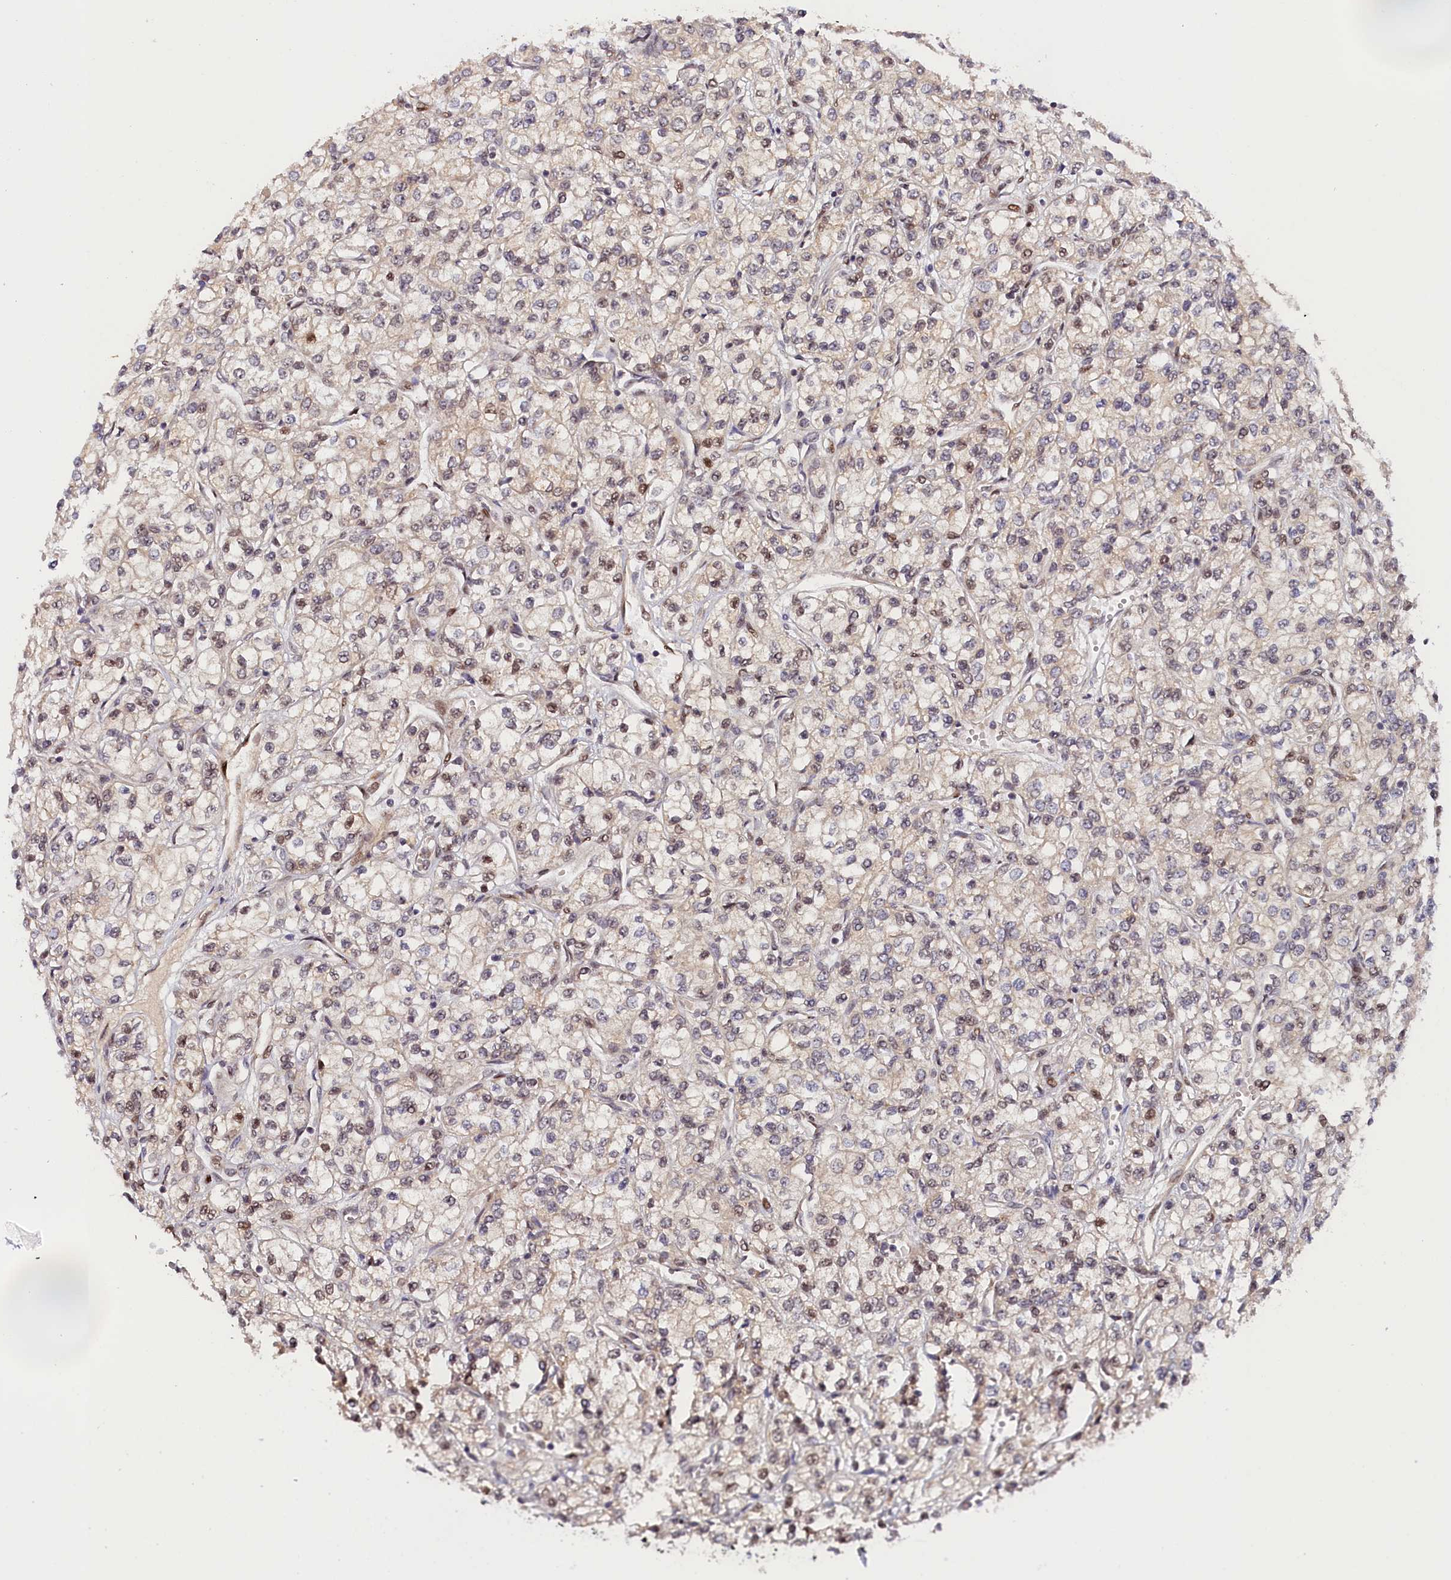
{"staining": {"intensity": "moderate", "quantity": "25%-75%", "location": "nuclear"}, "tissue": "renal cancer", "cell_type": "Tumor cells", "image_type": "cancer", "snomed": [{"axis": "morphology", "description": "Adenocarcinoma, NOS"}, {"axis": "topography", "description": "Kidney"}], "caption": "Immunohistochemistry (IHC) staining of adenocarcinoma (renal), which displays medium levels of moderate nuclear positivity in about 25%-75% of tumor cells indicating moderate nuclear protein expression. The staining was performed using DAB (brown) for protein detection and nuclei were counterstained in hematoxylin (blue).", "gene": "ANKRD24", "patient": {"sex": "male", "age": 80}}